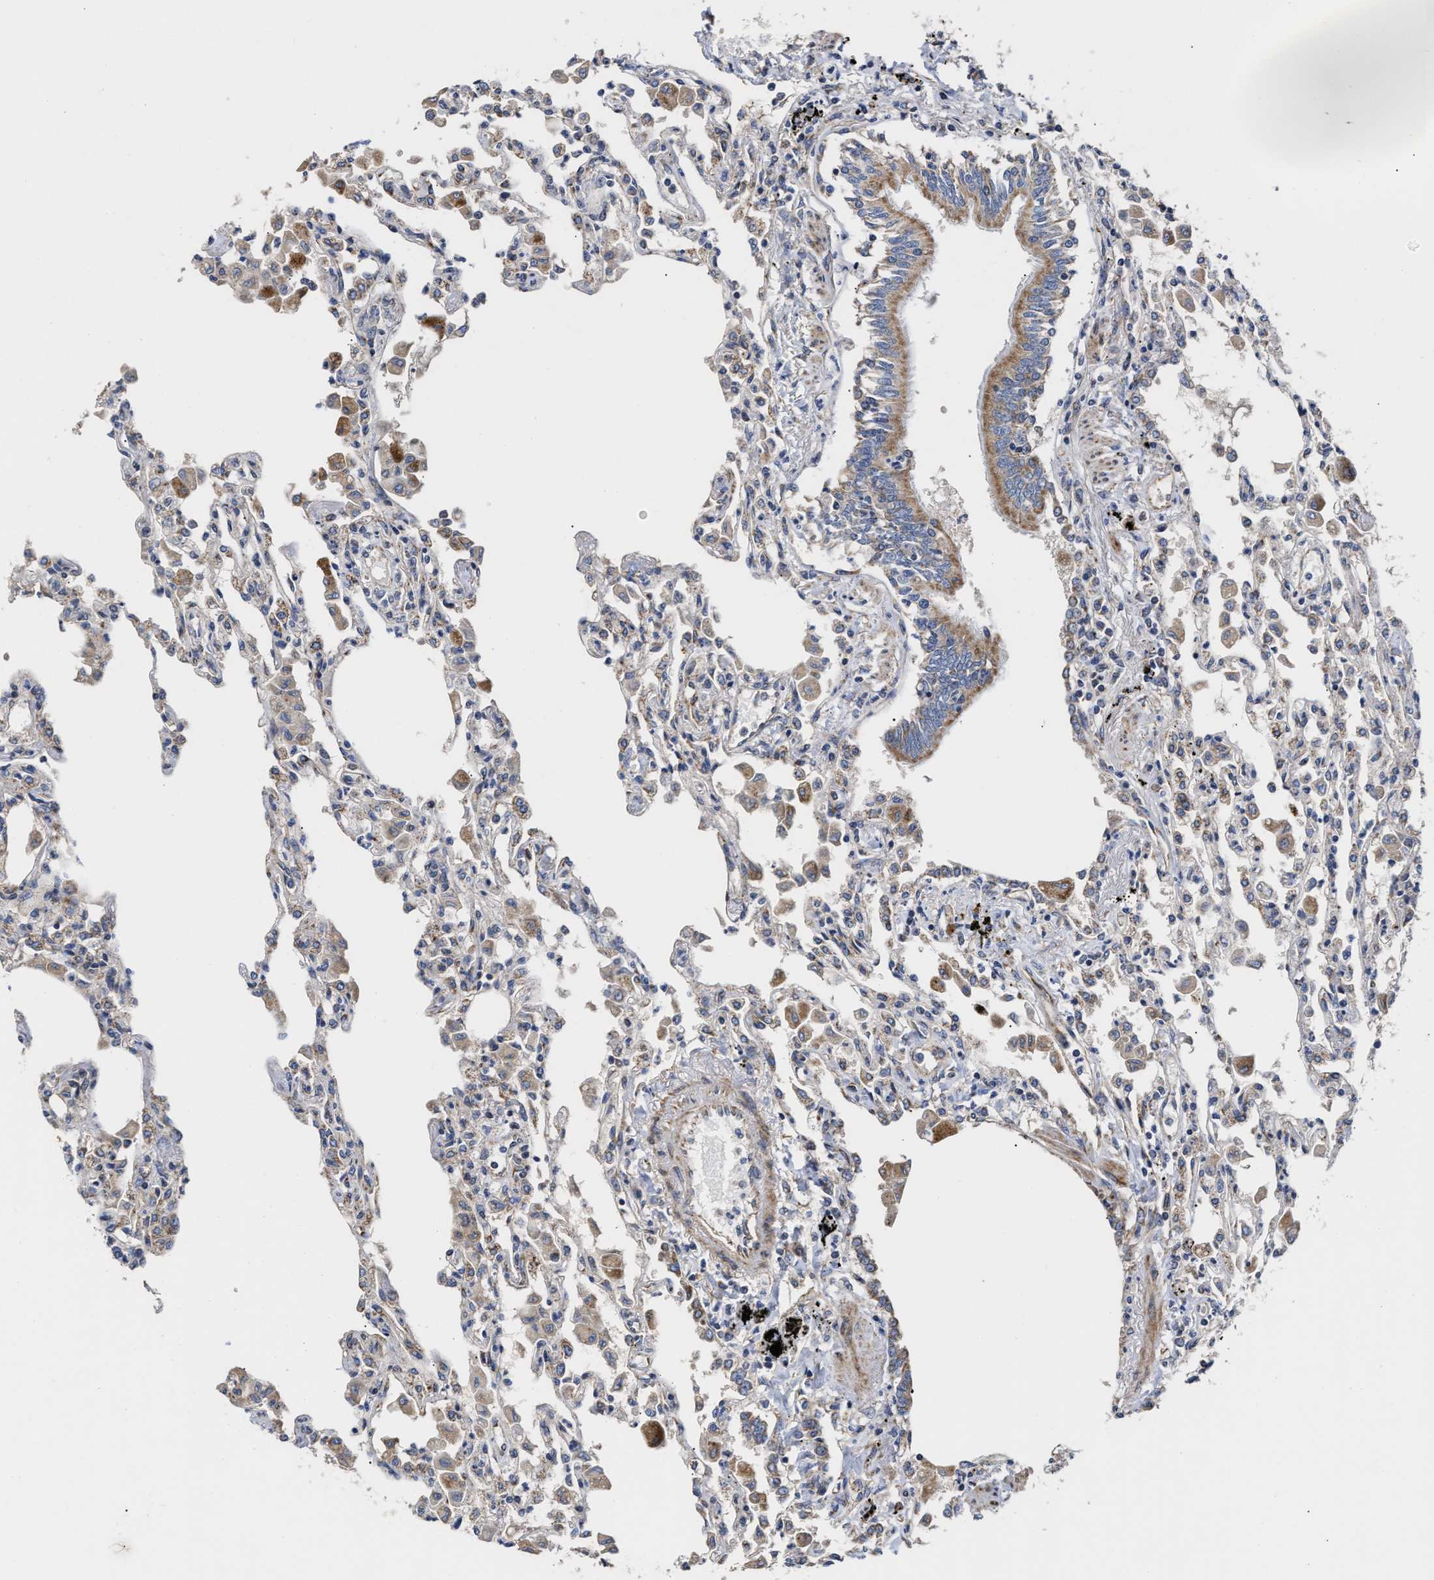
{"staining": {"intensity": "negative", "quantity": "none", "location": "none"}, "tissue": "lung", "cell_type": "Alveolar cells", "image_type": "normal", "snomed": [{"axis": "morphology", "description": "Normal tissue, NOS"}, {"axis": "topography", "description": "Bronchus"}, {"axis": "topography", "description": "Lung"}], "caption": "Immunohistochemical staining of benign lung reveals no significant staining in alveolar cells. (DAB (3,3'-diaminobenzidine) immunohistochemistry visualized using brightfield microscopy, high magnification).", "gene": "MALSU1", "patient": {"sex": "female", "age": 49}}